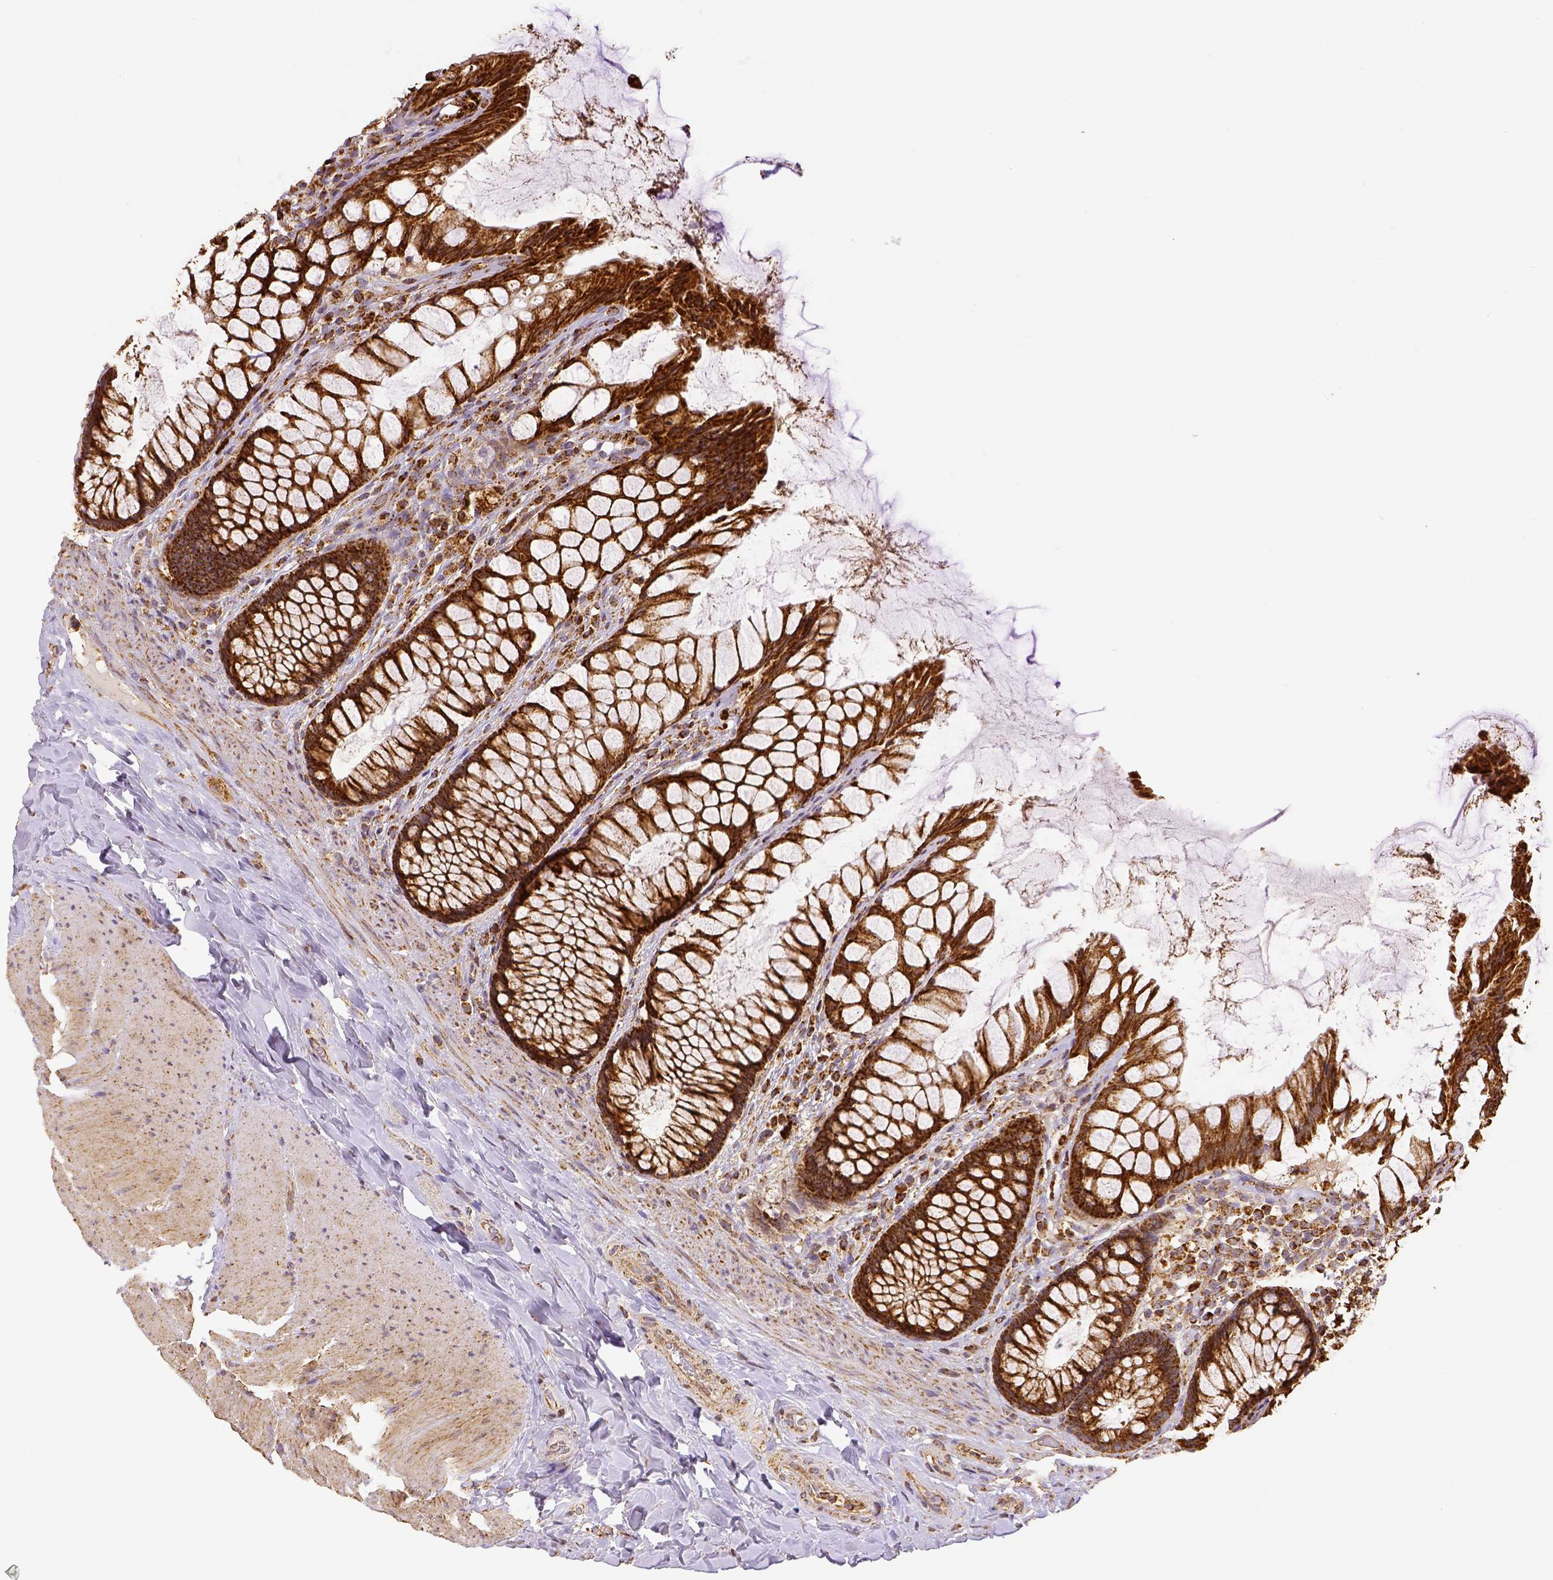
{"staining": {"intensity": "strong", "quantity": ">75%", "location": "cytoplasmic/membranous"}, "tissue": "rectum", "cell_type": "Glandular cells", "image_type": "normal", "snomed": [{"axis": "morphology", "description": "Normal tissue, NOS"}, {"axis": "topography", "description": "Rectum"}], "caption": "Glandular cells demonstrate high levels of strong cytoplasmic/membranous staining in about >75% of cells in unremarkable human rectum. (Stains: DAB (3,3'-diaminobenzidine) in brown, nuclei in blue, Microscopy: brightfield microscopy at high magnification).", "gene": "SDHB", "patient": {"sex": "female", "age": 58}}